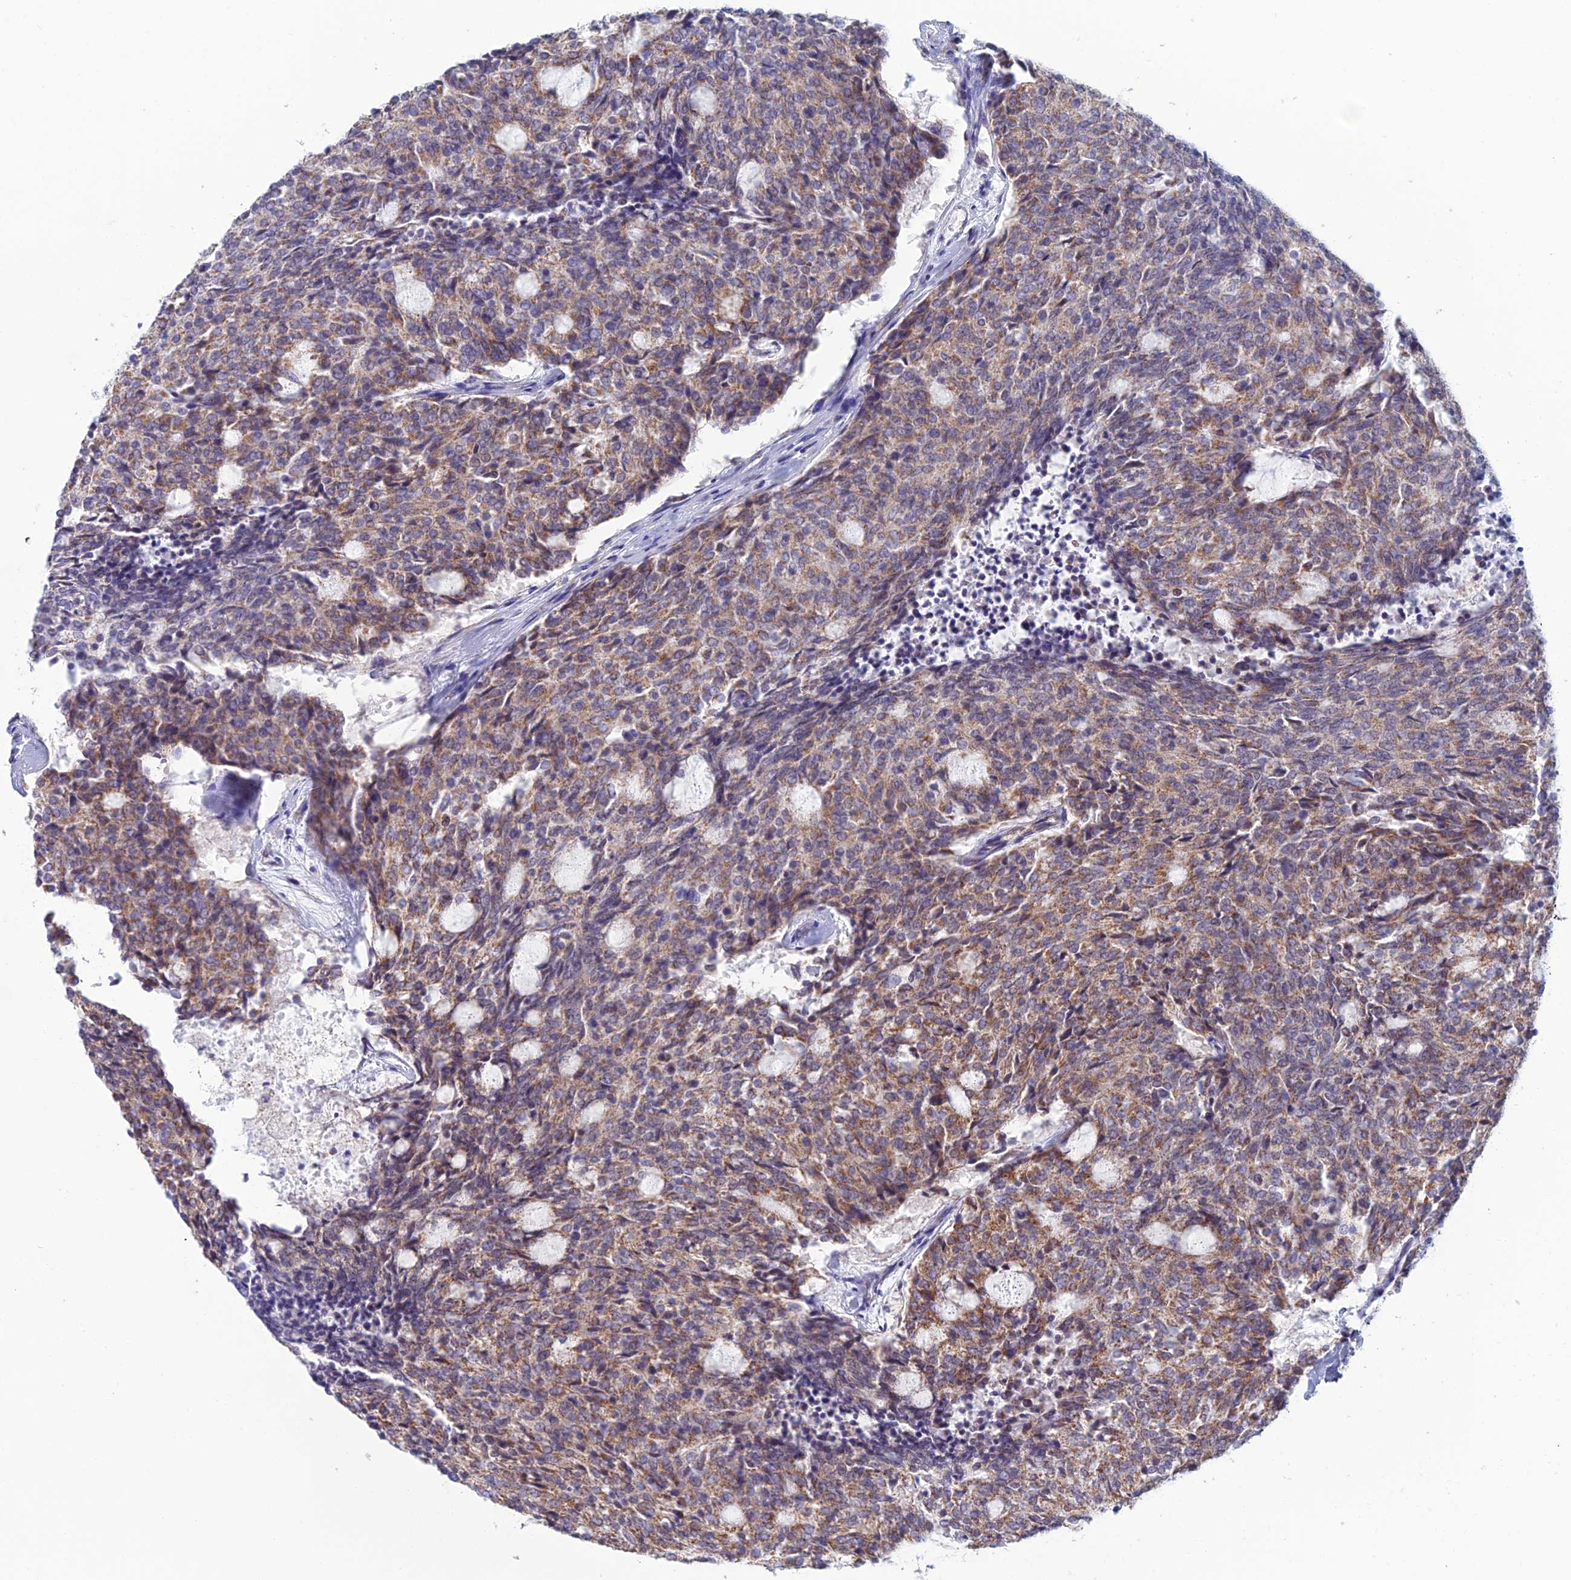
{"staining": {"intensity": "moderate", "quantity": ">75%", "location": "cytoplasmic/membranous"}, "tissue": "carcinoid", "cell_type": "Tumor cells", "image_type": "cancer", "snomed": [{"axis": "morphology", "description": "Carcinoid, malignant, NOS"}, {"axis": "topography", "description": "Pancreas"}], "caption": "Immunohistochemical staining of carcinoid reveals medium levels of moderate cytoplasmic/membranous positivity in about >75% of tumor cells.", "gene": "ZNG1B", "patient": {"sex": "female", "age": 54}}